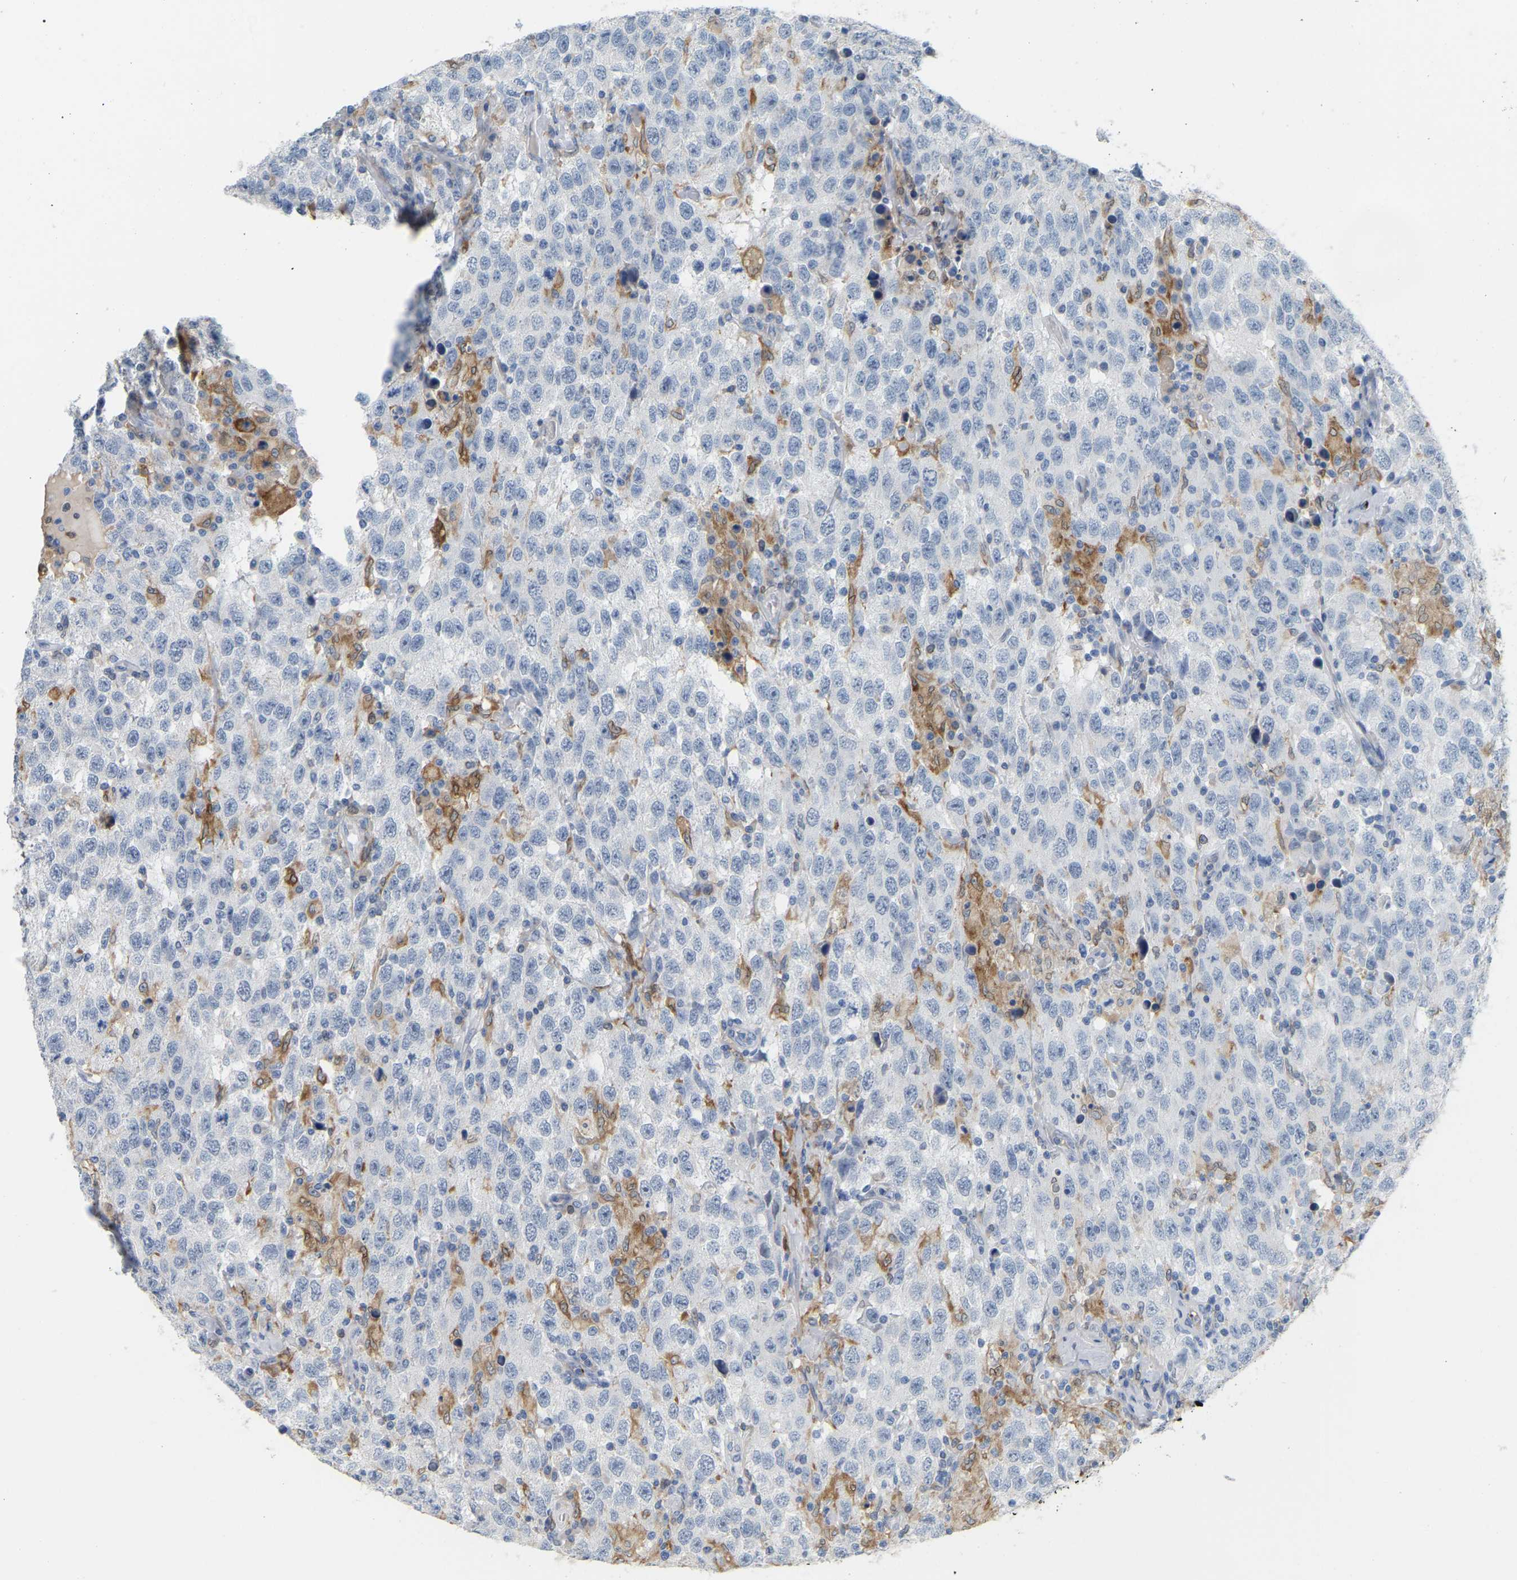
{"staining": {"intensity": "negative", "quantity": "none", "location": "none"}, "tissue": "testis cancer", "cell_type": "Tumor cells", "image_type": "cancer", "snomed": [{"axis": "morphology", "description": "Seminoma, NOS"}, {"axis": "topography", "description": "Testis"}], "caption": "IHC histopathology image of human testis seminoma stained for a protein (brown), which exhibits no staining in tumor cells.", "gene": "PTGS1", "patient": {"sex": "male", "age": 41}}